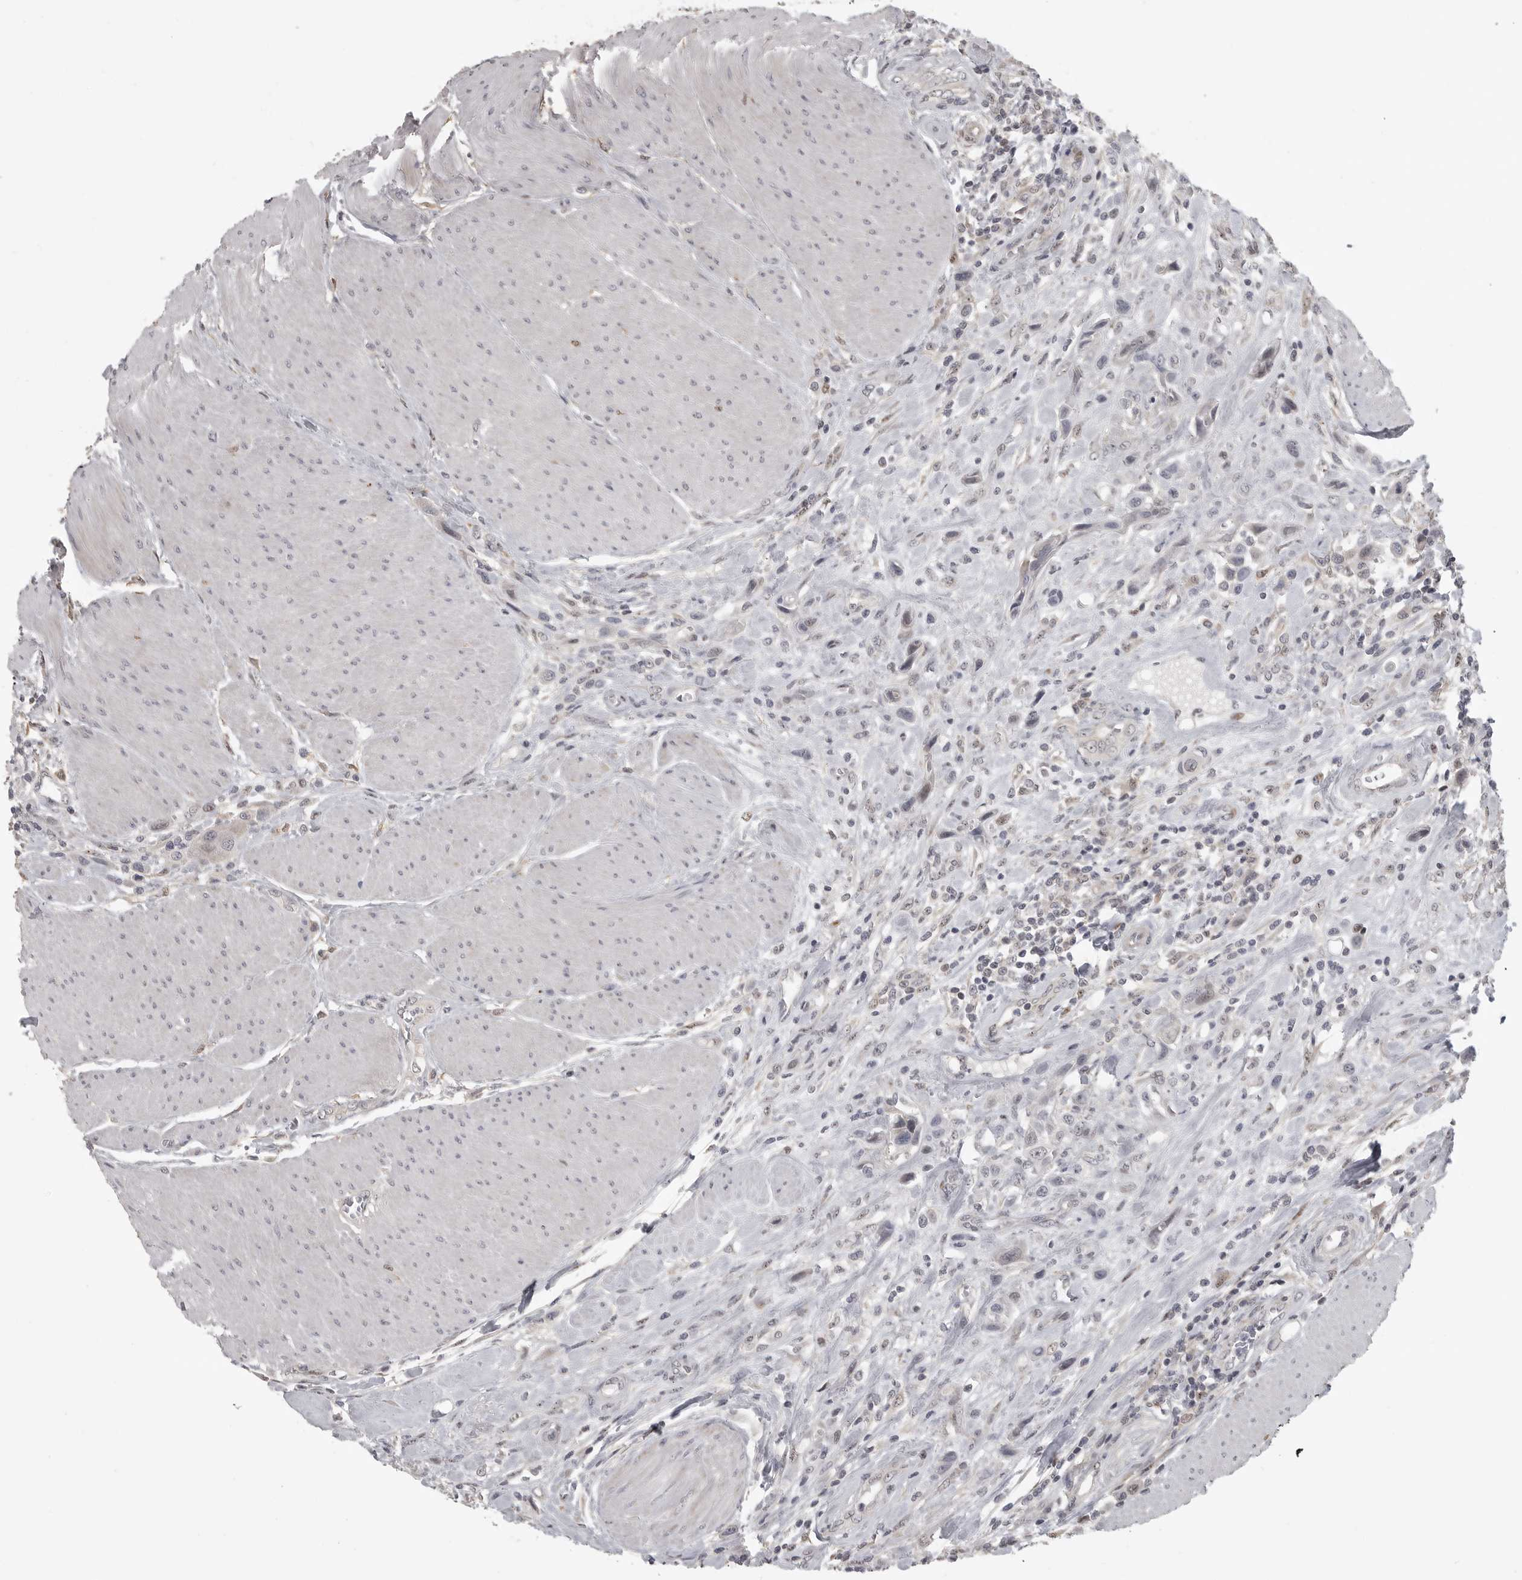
{"staining": {"intensity": "weak", "quantity": "<25%", "location": "cytoplasmic/membranous,nuclear"}, "tissue": "urothelial cancer", "cell_type": "Tumor cells", "image_type": "cancer", "snomed": [{"axis": "morphology", "description": "Urothelial carcinoma, High grade"}, {"axis": "topography", "description": "Urinary bladder"}], "caption": "Photomicrograph shows no protein staining in tumor cells of urothelial carcinoma (high-grade) tissue.", "gene": "POLE2", "patient": {"sex": "male", "age": 50}}